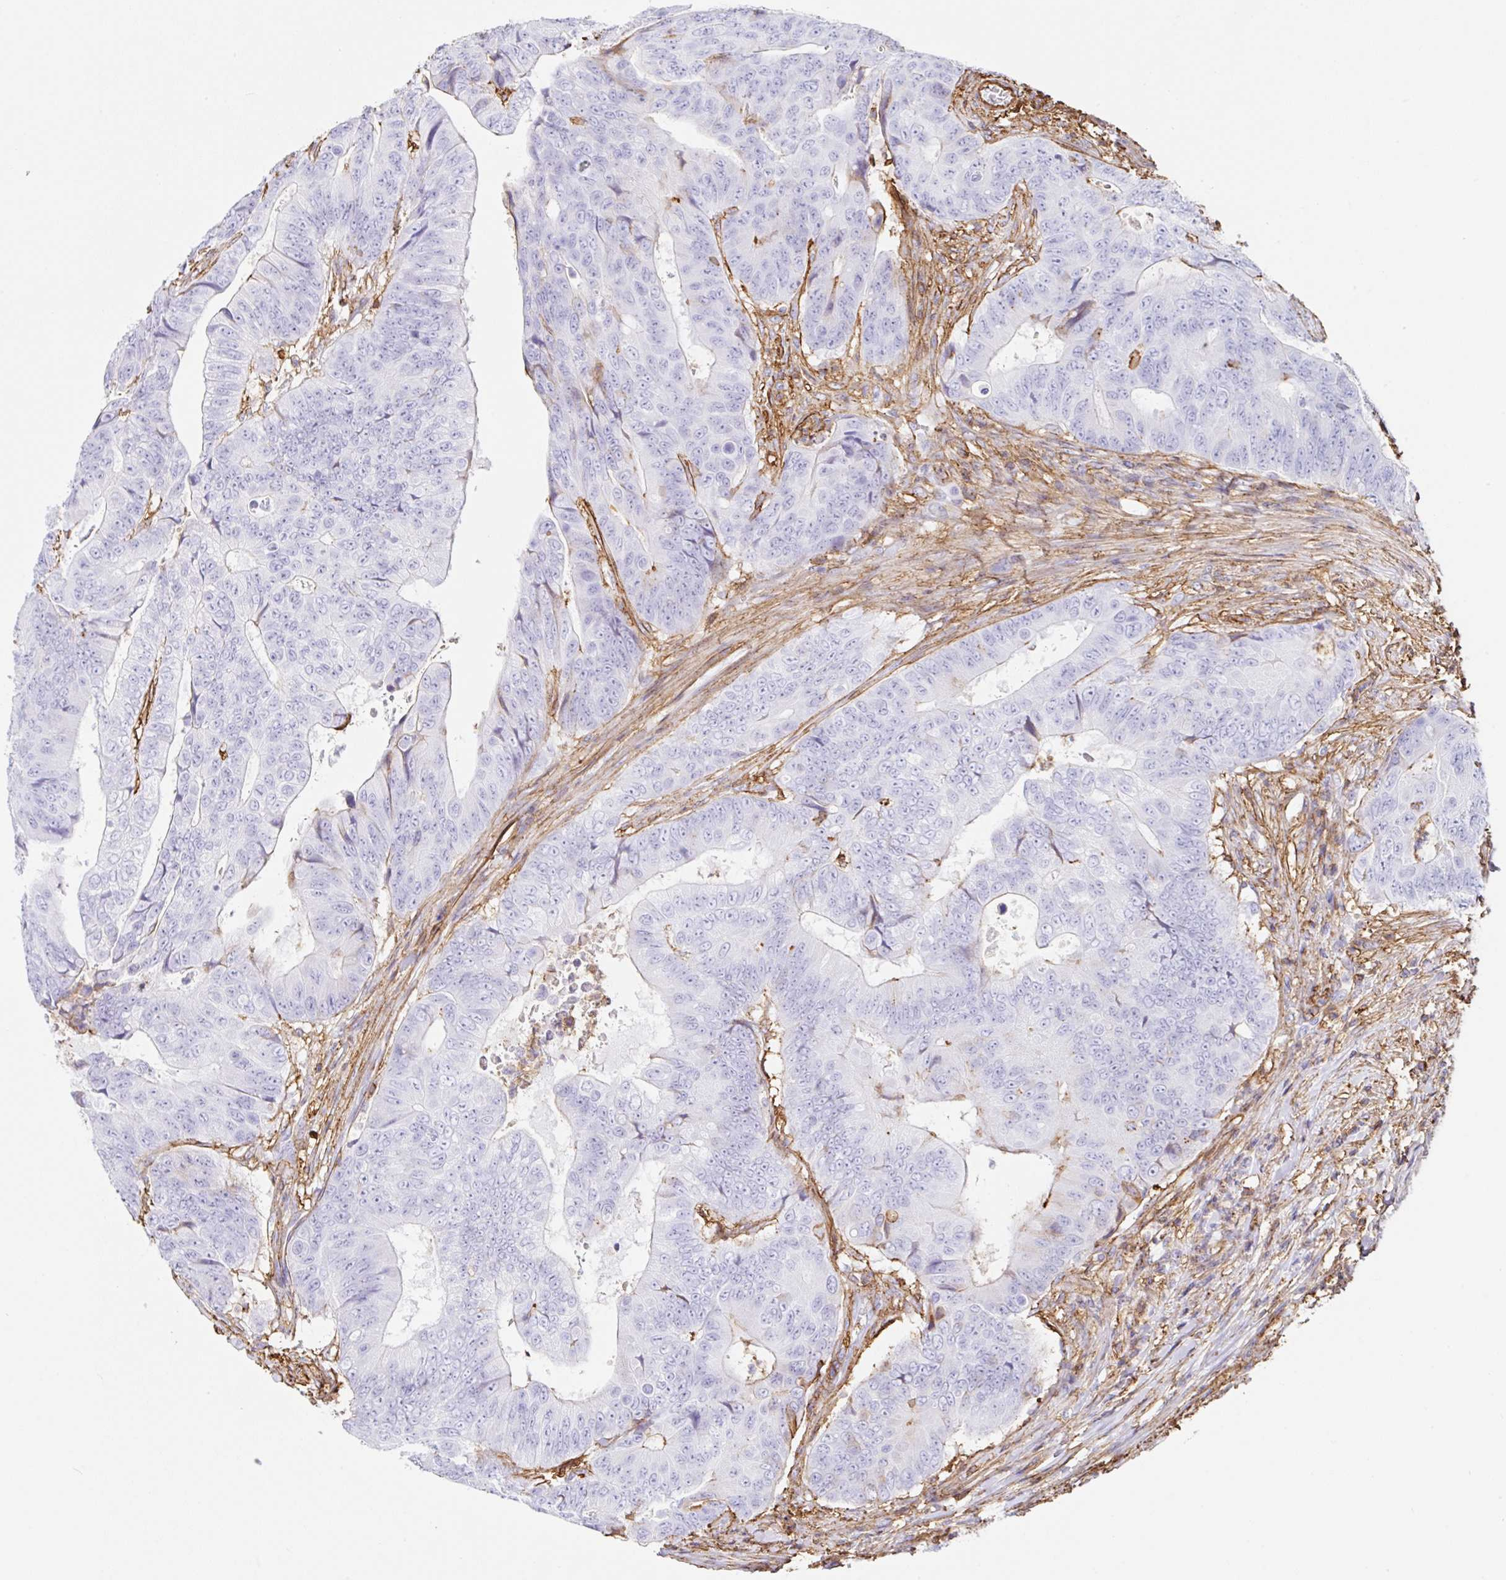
{"staining": {"intensity": "negative", "quantity": "none", "location": "none"}, "tissue": "colorectal cancer", "cell_type": "Tumor cells", "image_type": "cancer", "snomed": [{"axis": "morphology", "description": "Adenocarcinoma, NOS"}, {"axis": "topography", "description": "Colon"}], "caption": "This is an immunohistochemistry (IHC) photomicrograph of human colorectal cancer (adenocarcinoma). There is no positivity in tumor cells.", "gene": "MTTP", "patient": {"sex": "female", "age": 48}}